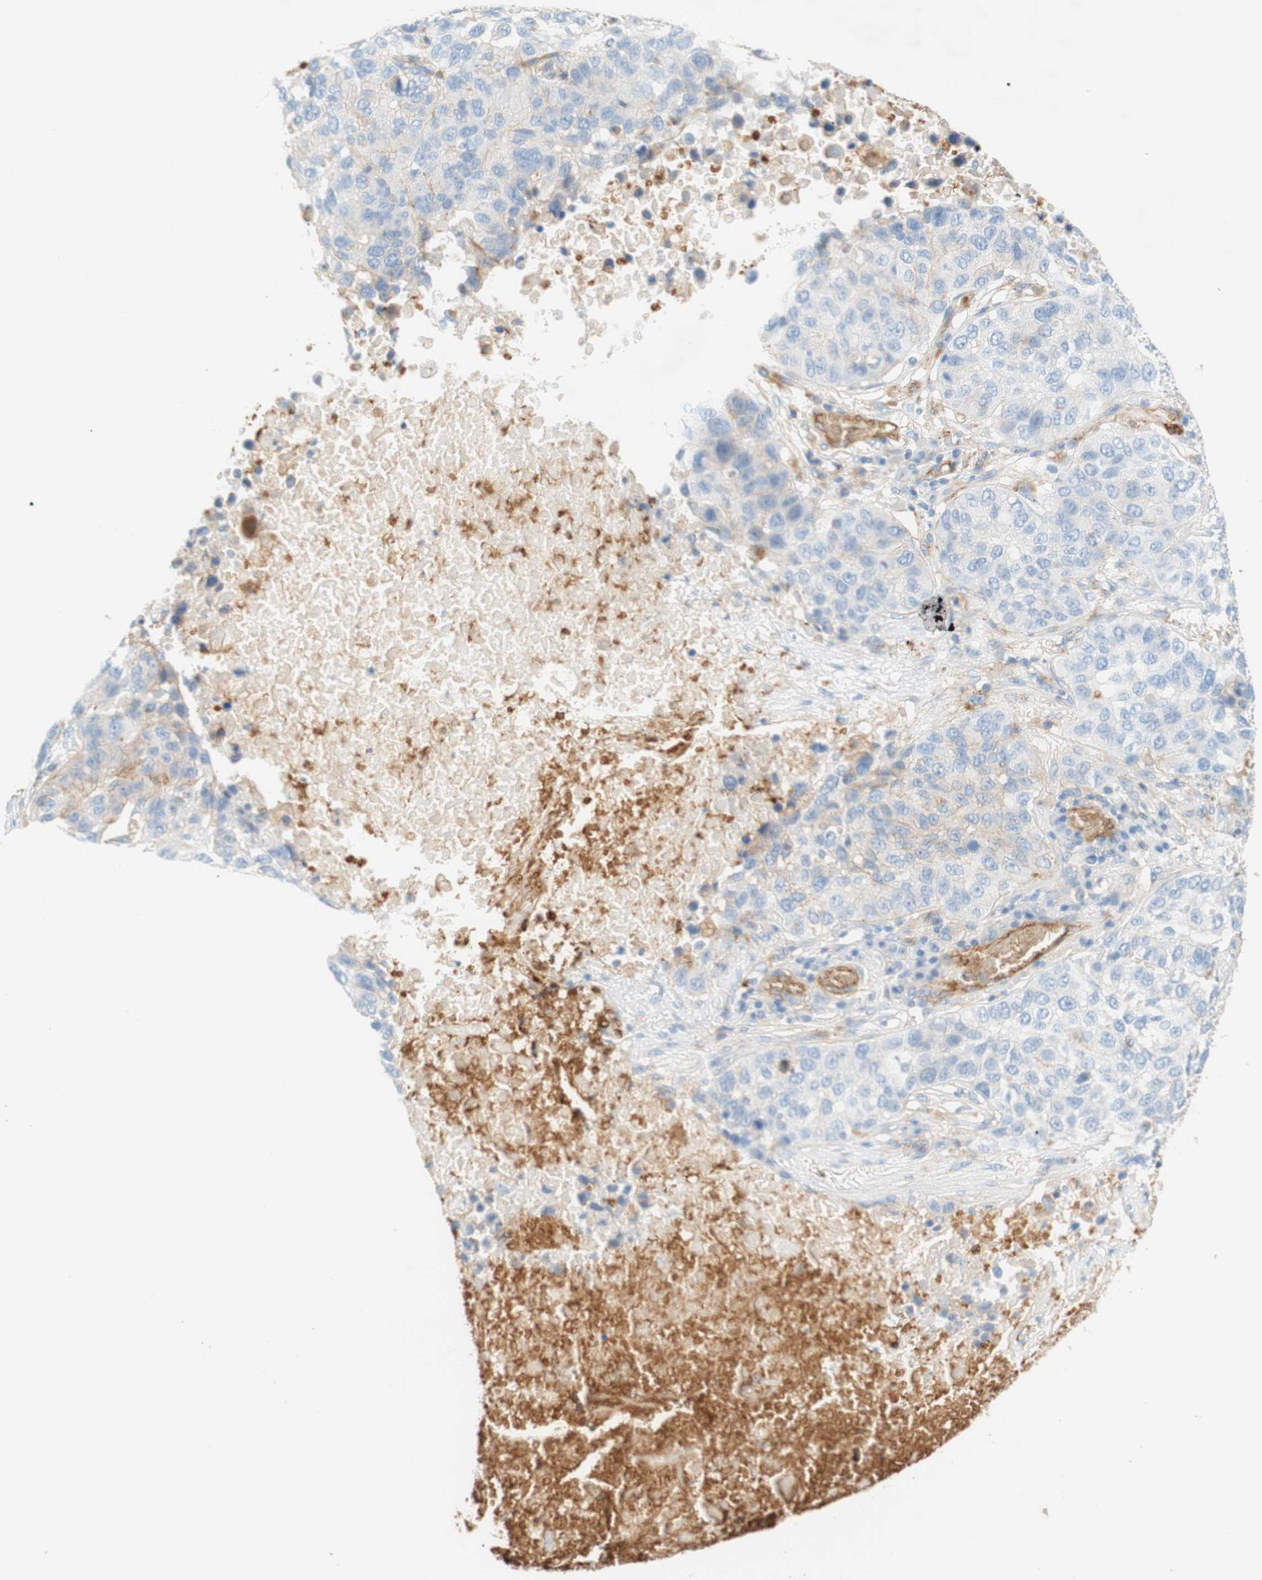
{"staining": {"intensity": "negative", "quantity": "none", "location": "none"}, "tissue": "lung cancer", "cell_type": "Tumor cells", "image_type": "cancer", "snomed": [{"axis": "morphology", "description": "Squamous cell carcinoma, NOS"}, {"axis": "topography", "description": "Lung"}], "caption": "The histopathology image displays no staining of tumor cells in lung cancer.", "gene": "STOM", "patient": {"sex": "male", "age": 57}}